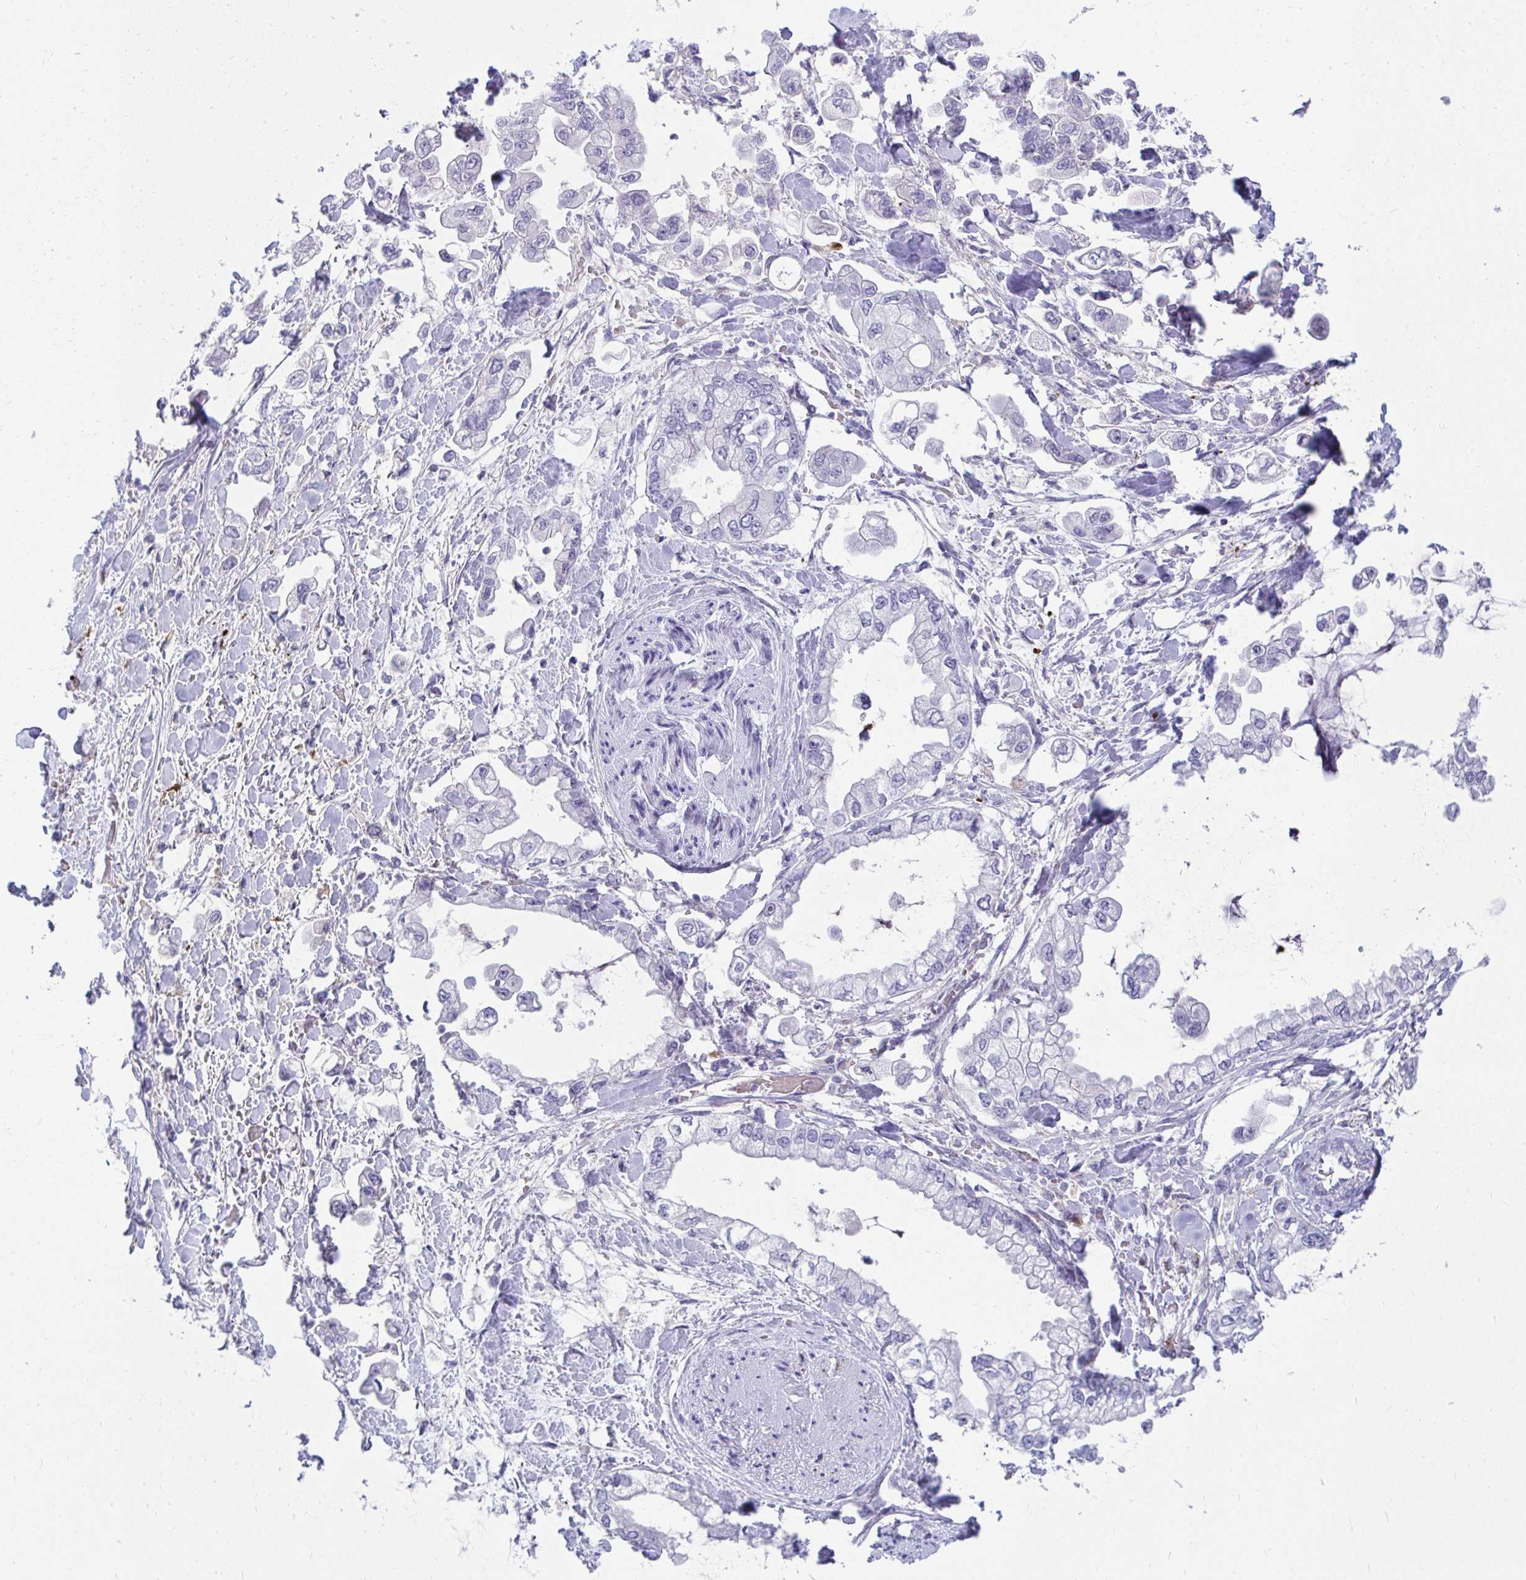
{"staining": {"intensity": "negative", "quantity": "none", "location": "none"}, "tissue": "stomach cancer", "cell_type": "Tumor cells", "image_type": "cancer", "snomed": [{"axis": "morphology", "description": "Adenocarcinoma, NOS"}, {"axis": "topography", "description": "Stomach"}], "caption": "A micrograph of human stomach adenocarcinoma is negative for staining in tumor cells.", "gene": "LRRC36", "patient": {"sex": "male", "age": 62}}